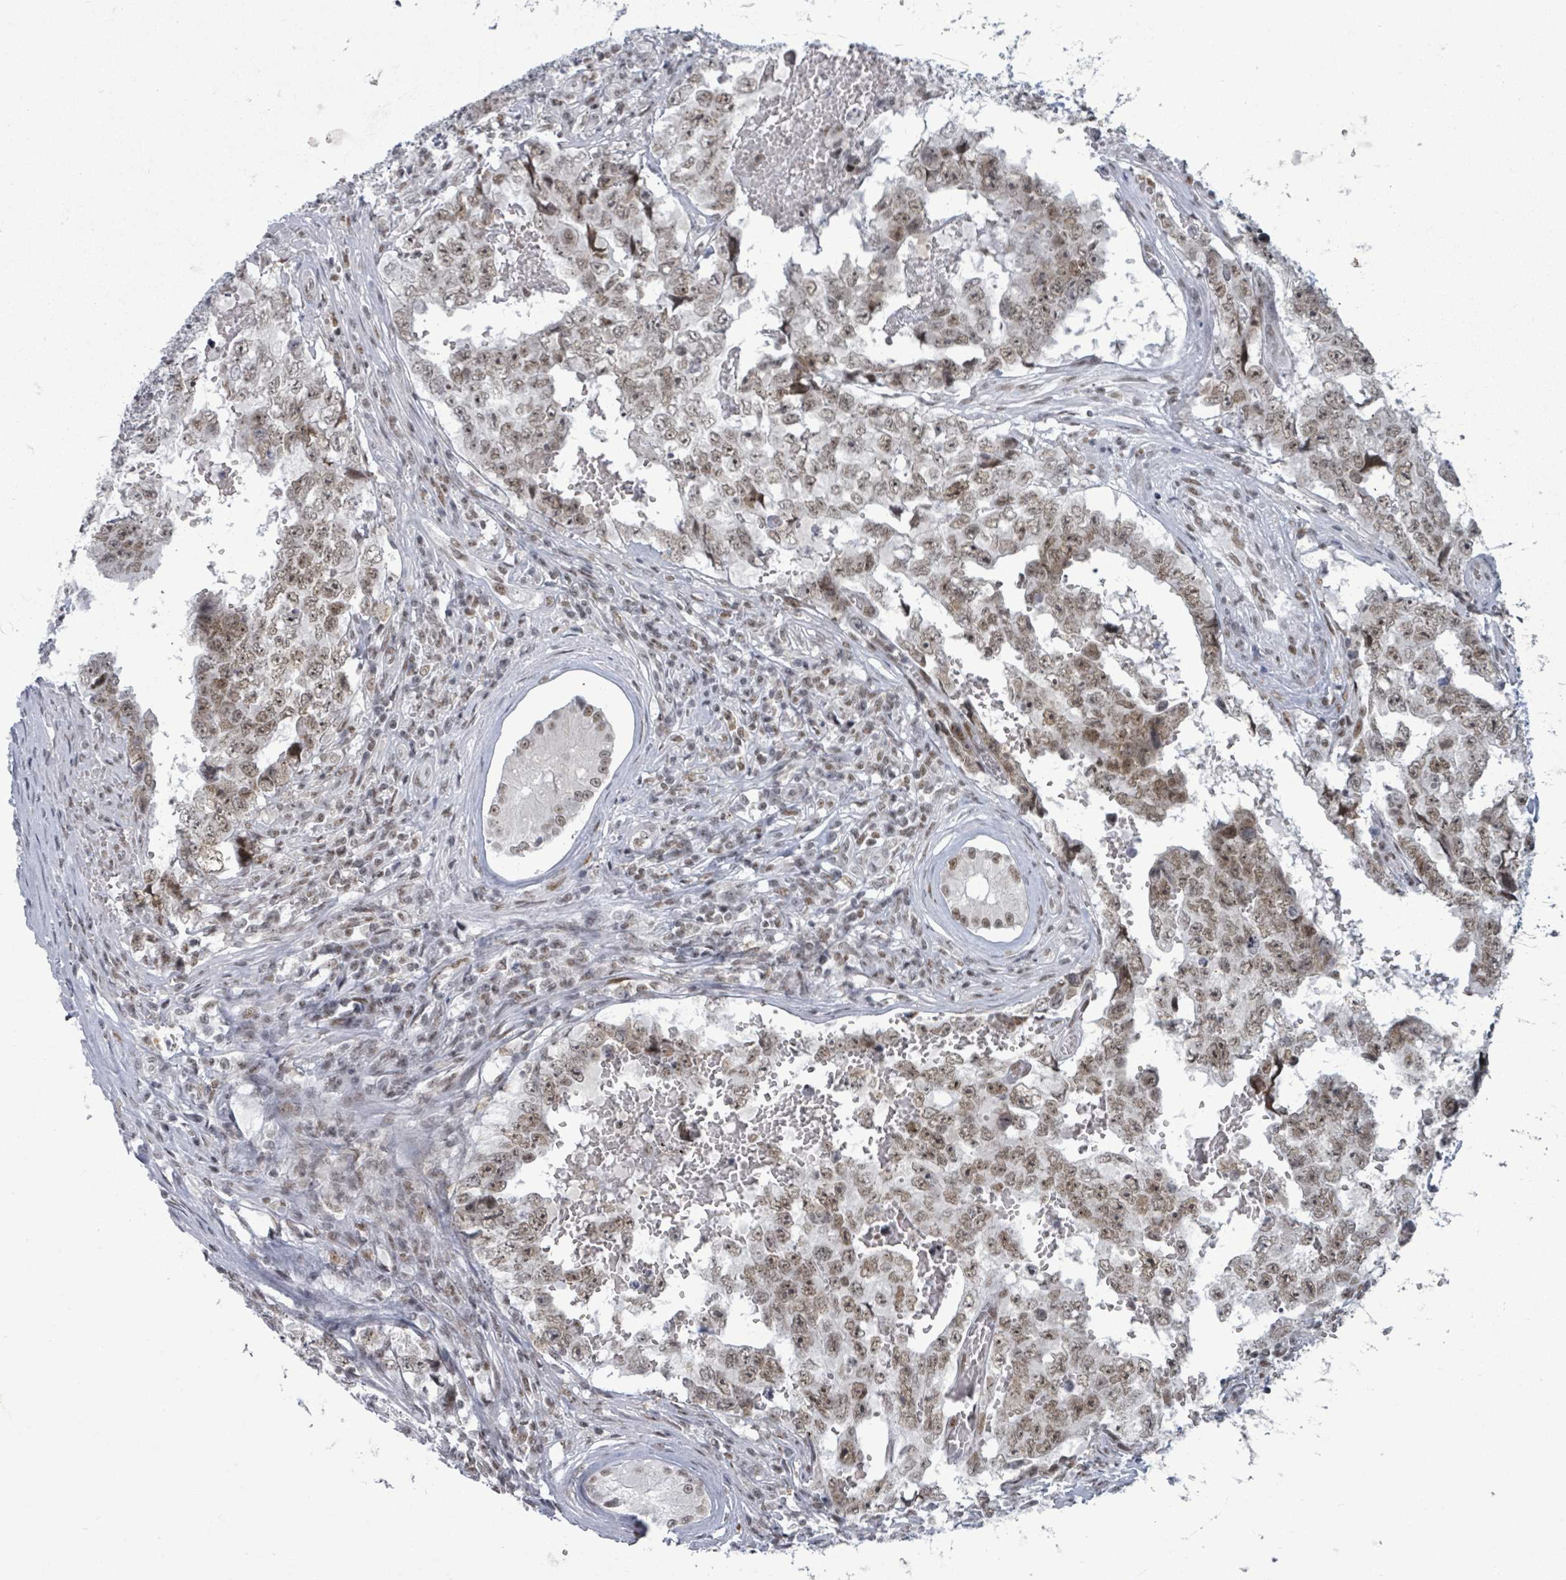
{"staining": {"intensity": "moderate", "quantity": ">75%", "location": "nuclear"}, "tissue": "testis cancer", "cell_type": "Tumor cells", "image_type": "cancer", "snomed": [{"axis": "morphology", "description": "Carcinoma, Embryonal, NOS"}, {"axis": "topography", "description": "Testis"}], "caption": "This micrograph exhibits testis cancer stained with immunohistochemistry to label a protein in brown. The nuclear of tumor cells show moderate positivity for the protein. Nuclei are counter-stained blue.", "gene": "ERCC5", "patient": {"sex": "male", "age": 25}}